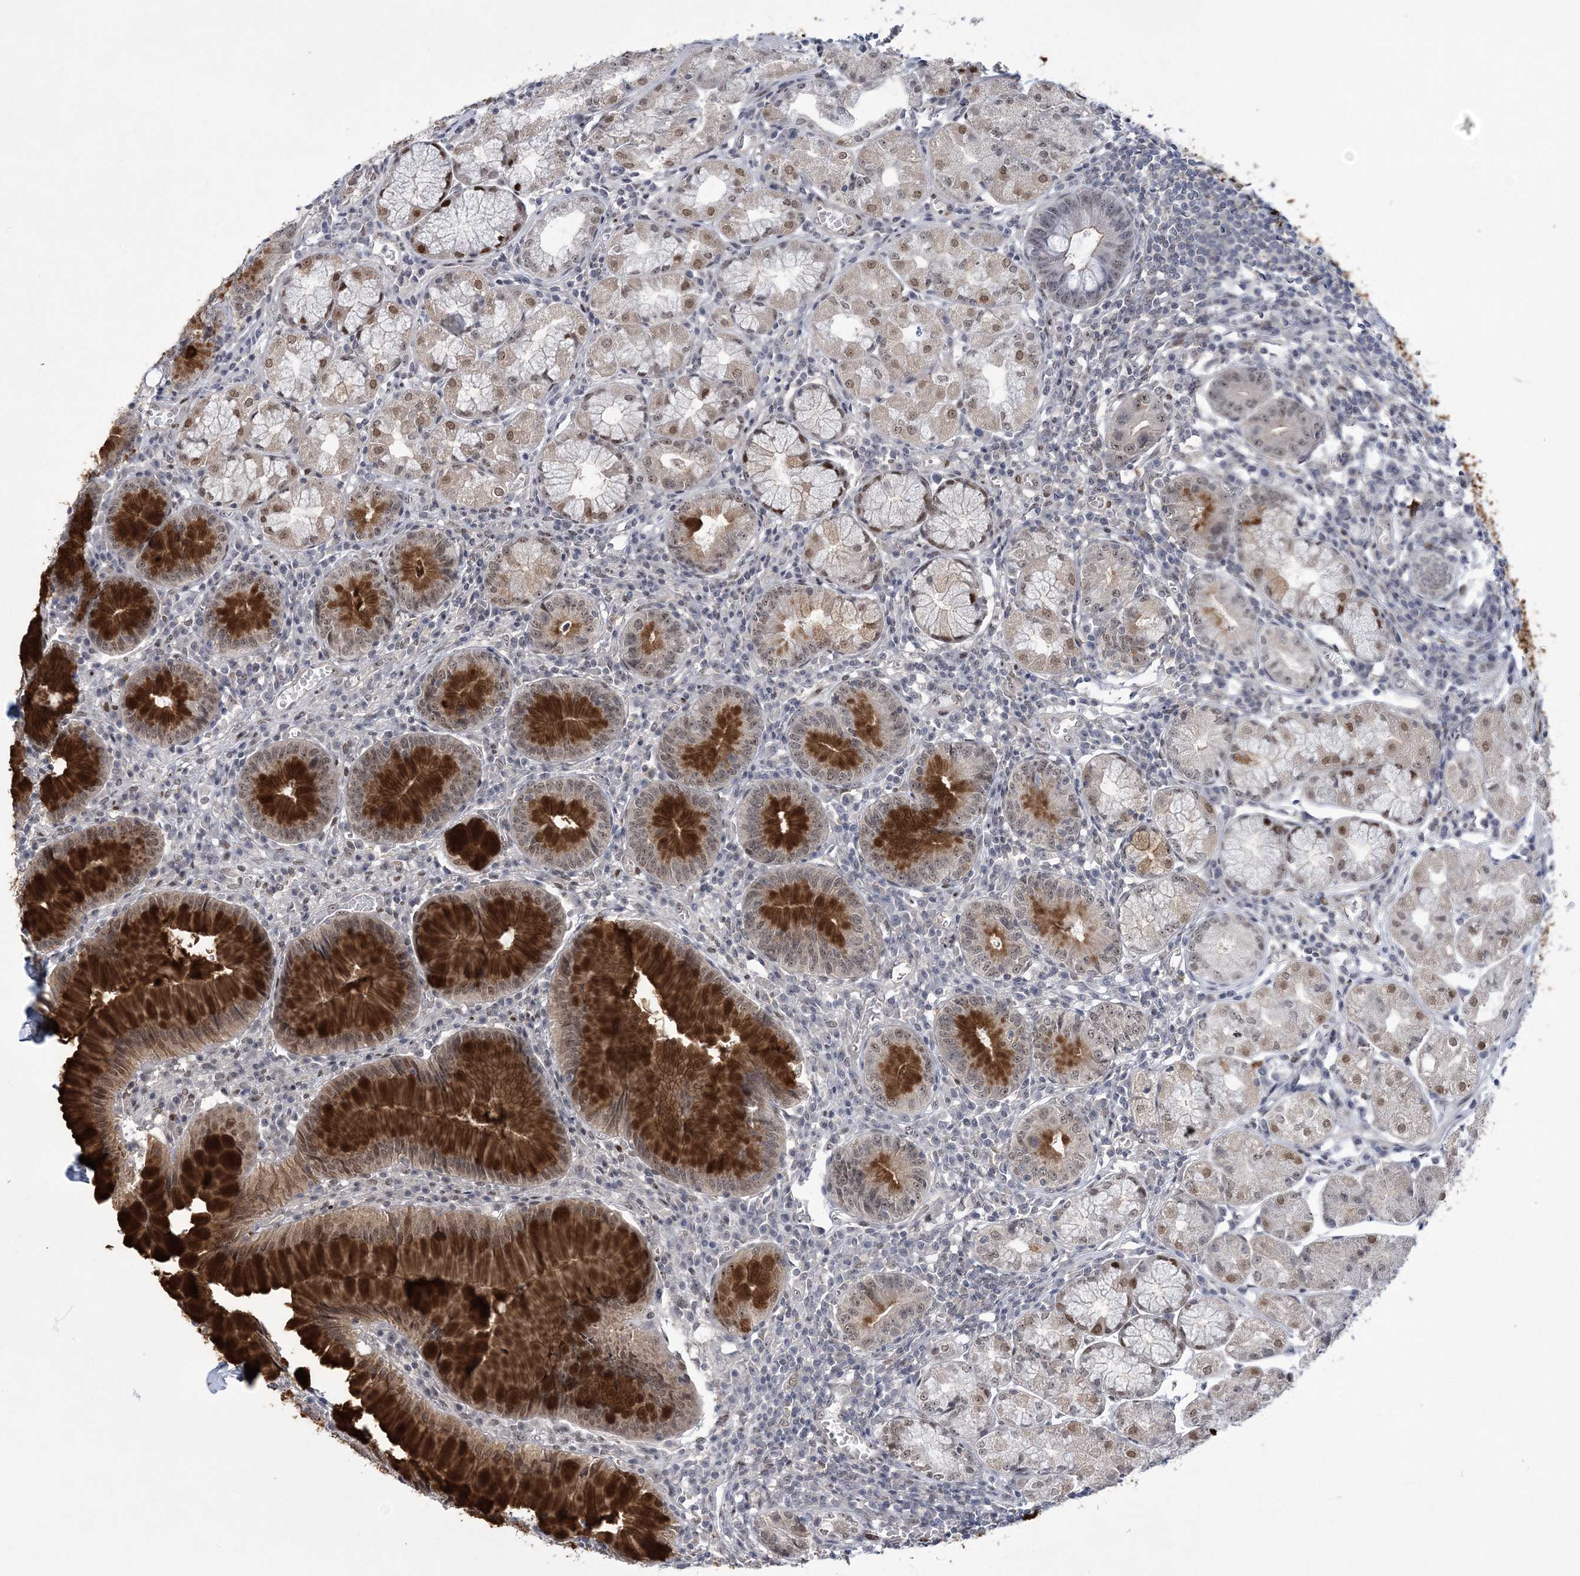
{"staining": {"intensity": "strong", "quantity": "25%-75%", "location": "cytoplasmic/membranous,nuclear"}, "tissue": "stomach", "cell_type": "Glandular cells", "image_type": "normal", "snomed": [{"axis": "morphology", "description": "Normal tissue, NOS"}, {"axis": "topography", "description": "Stomach"}], "caption": "The image shows immunohistochemical staining of unremarkable stomach. There is strong cytoplasmic/membranous,nuclear positivity is present in about 25%-75% of glandular cells.", "gene": "HOMEZ", "patient": {"sex": "male", "age": 55}}